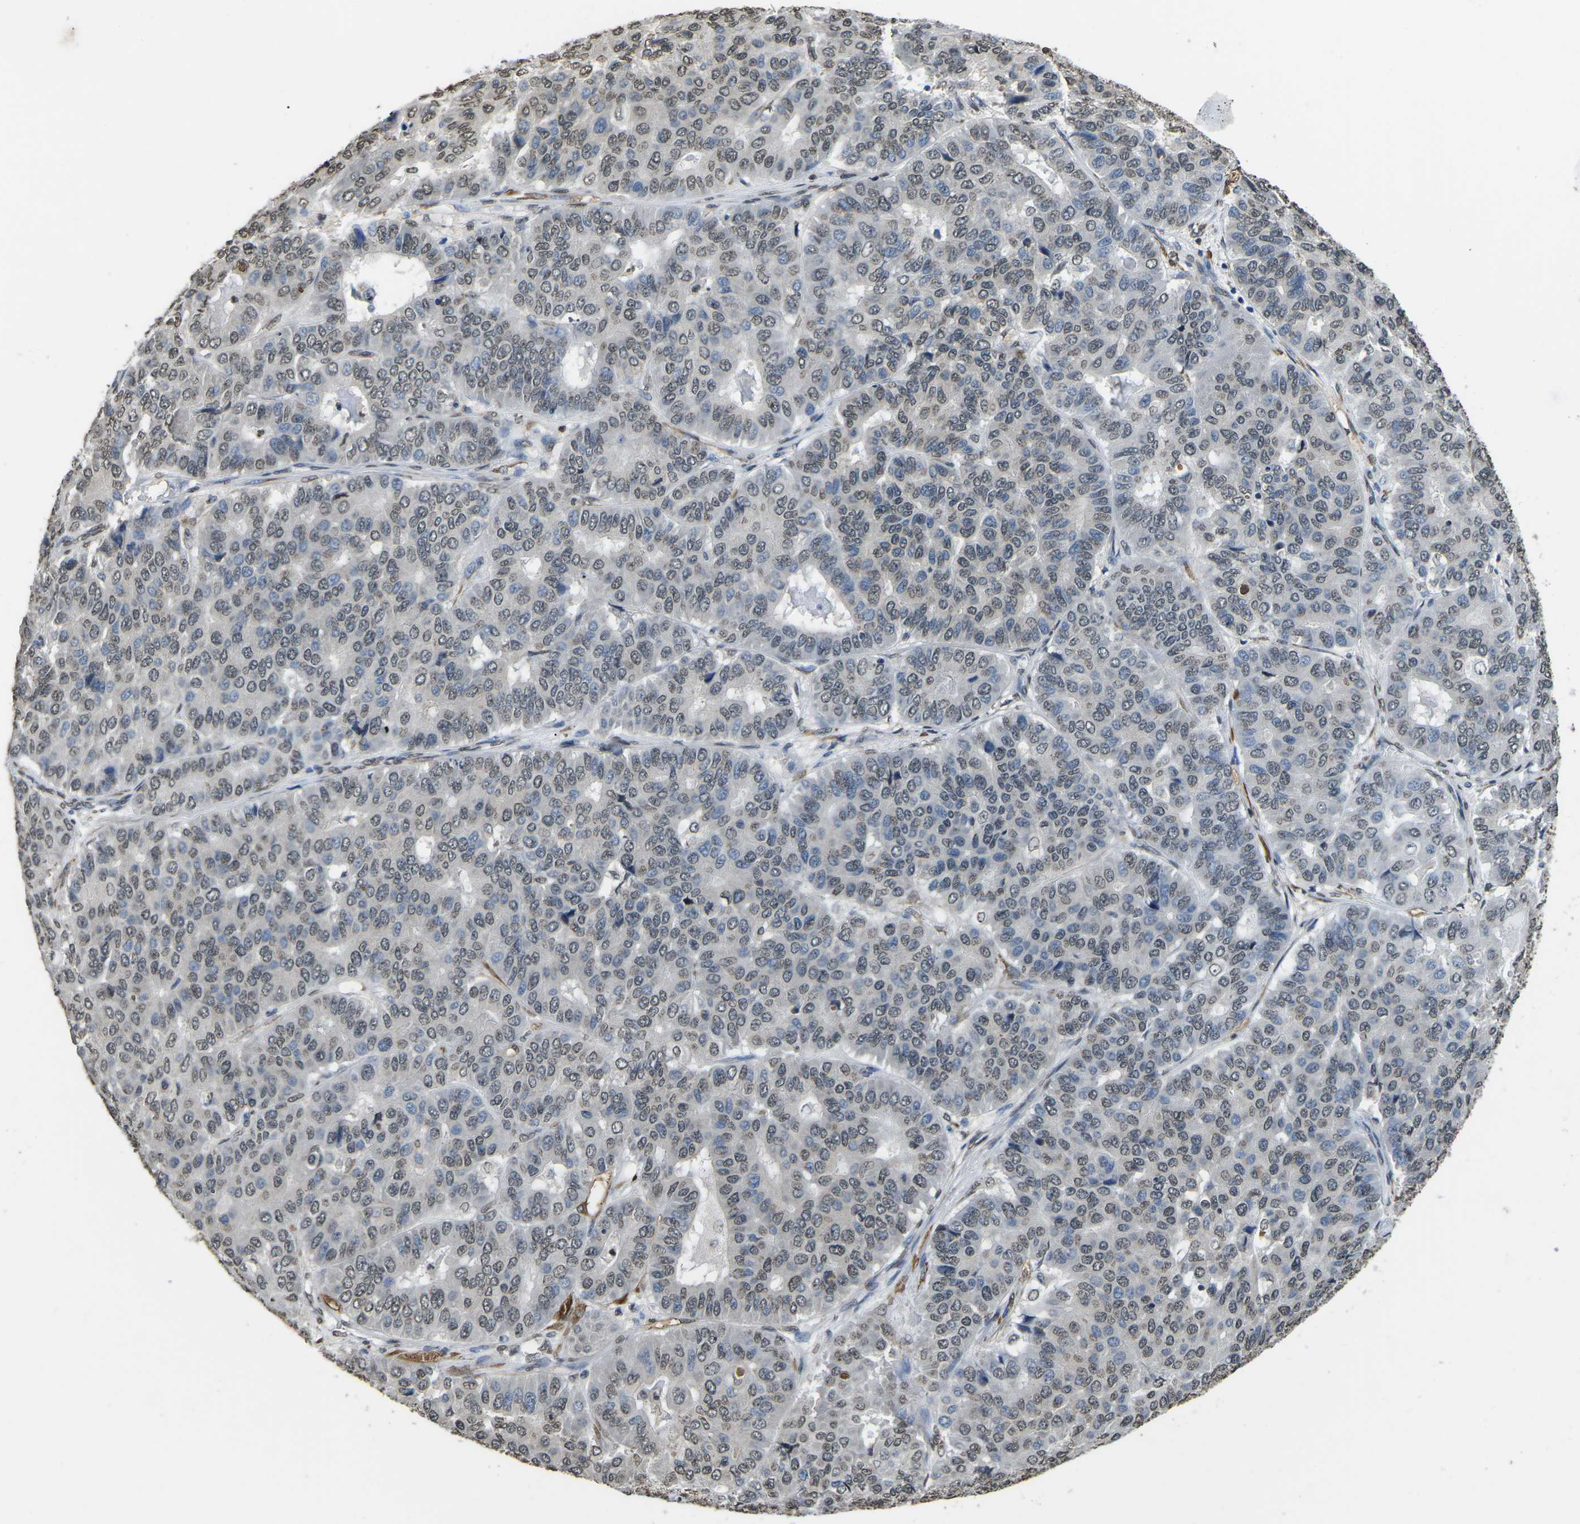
{"staining": {"intensity": "weak", "quantity": "25%-75%", "location": "nuclear"}, "tissue": "pancreatic cancer", "cell_type": "Tumor cells", "image_type": "cancer", "snomed": [{"axis": "morphology", "description": "Adenocarcinoma, NOS"}, {"axis": "topography", "description": "Pancreas"}], "caption": "Human pancreatic cancer (adenocarcinoma) stained with a brown dye demonstrates weak nuclear positive positivity in about 25%-75% of tumor cells.", "gene": "SCNN1B", "patient": {"sex": "male", "age": 50}}